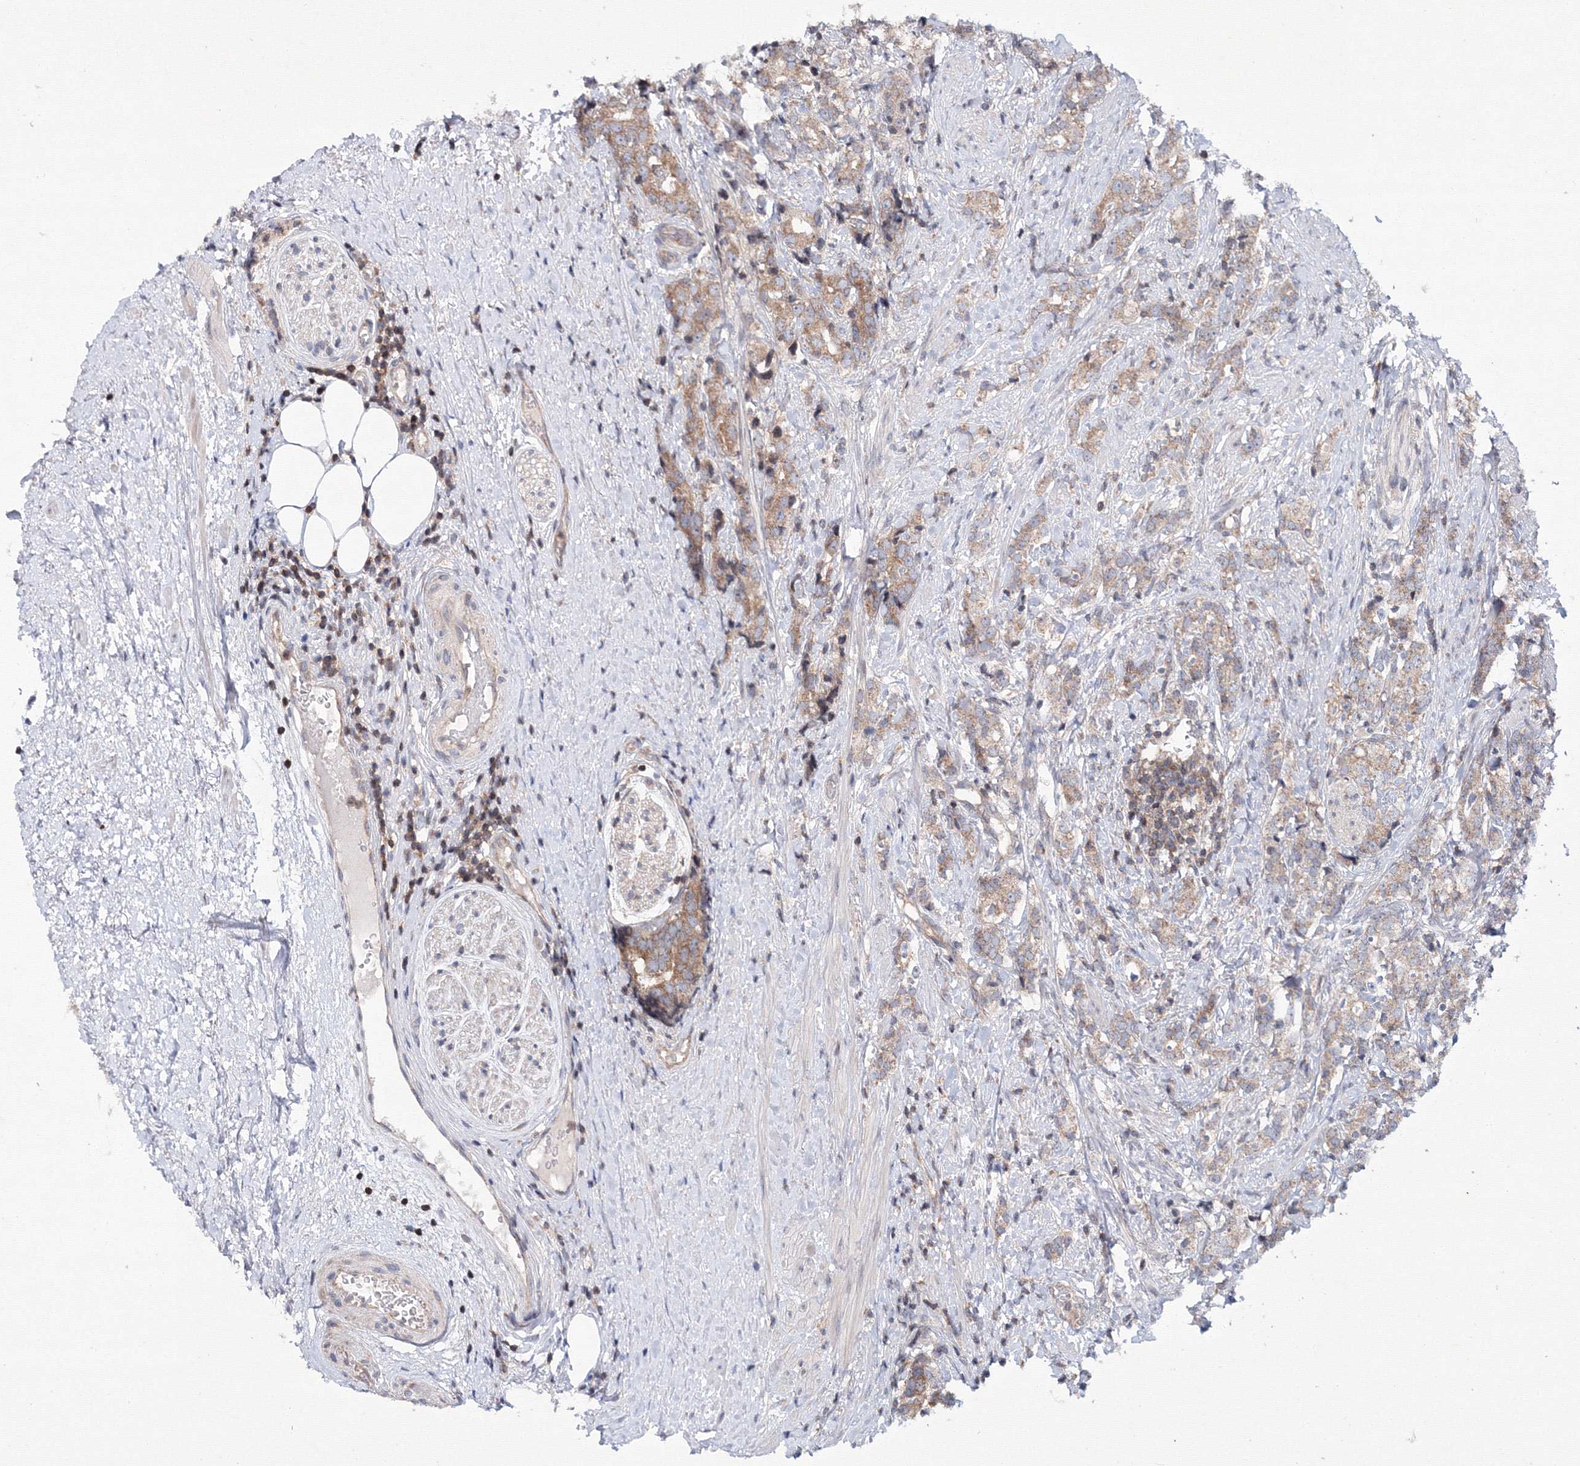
{"staining": {"intensity": "moderate", "quantity": "<25%", "location": "cytoplasmic/membranous"}, "tissue": "prostate cancer", "cell_type": "Tumor cells", "image_type": "cancer", "snomed": [{"axis": "morphology", "description": "Adenocarcinoma, High grade"}, {"axis": "topography", "description": "Prostate"}], "caption": "IHC micrograph of neoplastic tissue: human adenocarcinoma (high-grade) (prostate) stained using immunohistochemistry (IHC) reveals low levels of moderate protein expression localized specifically in the cytoplasmic/membranous of tumor cells, appearing as a cytoplasmic/membranous brown color.", "gene": "MKRN2", "patient": {"sex": "male", "age": 69}}